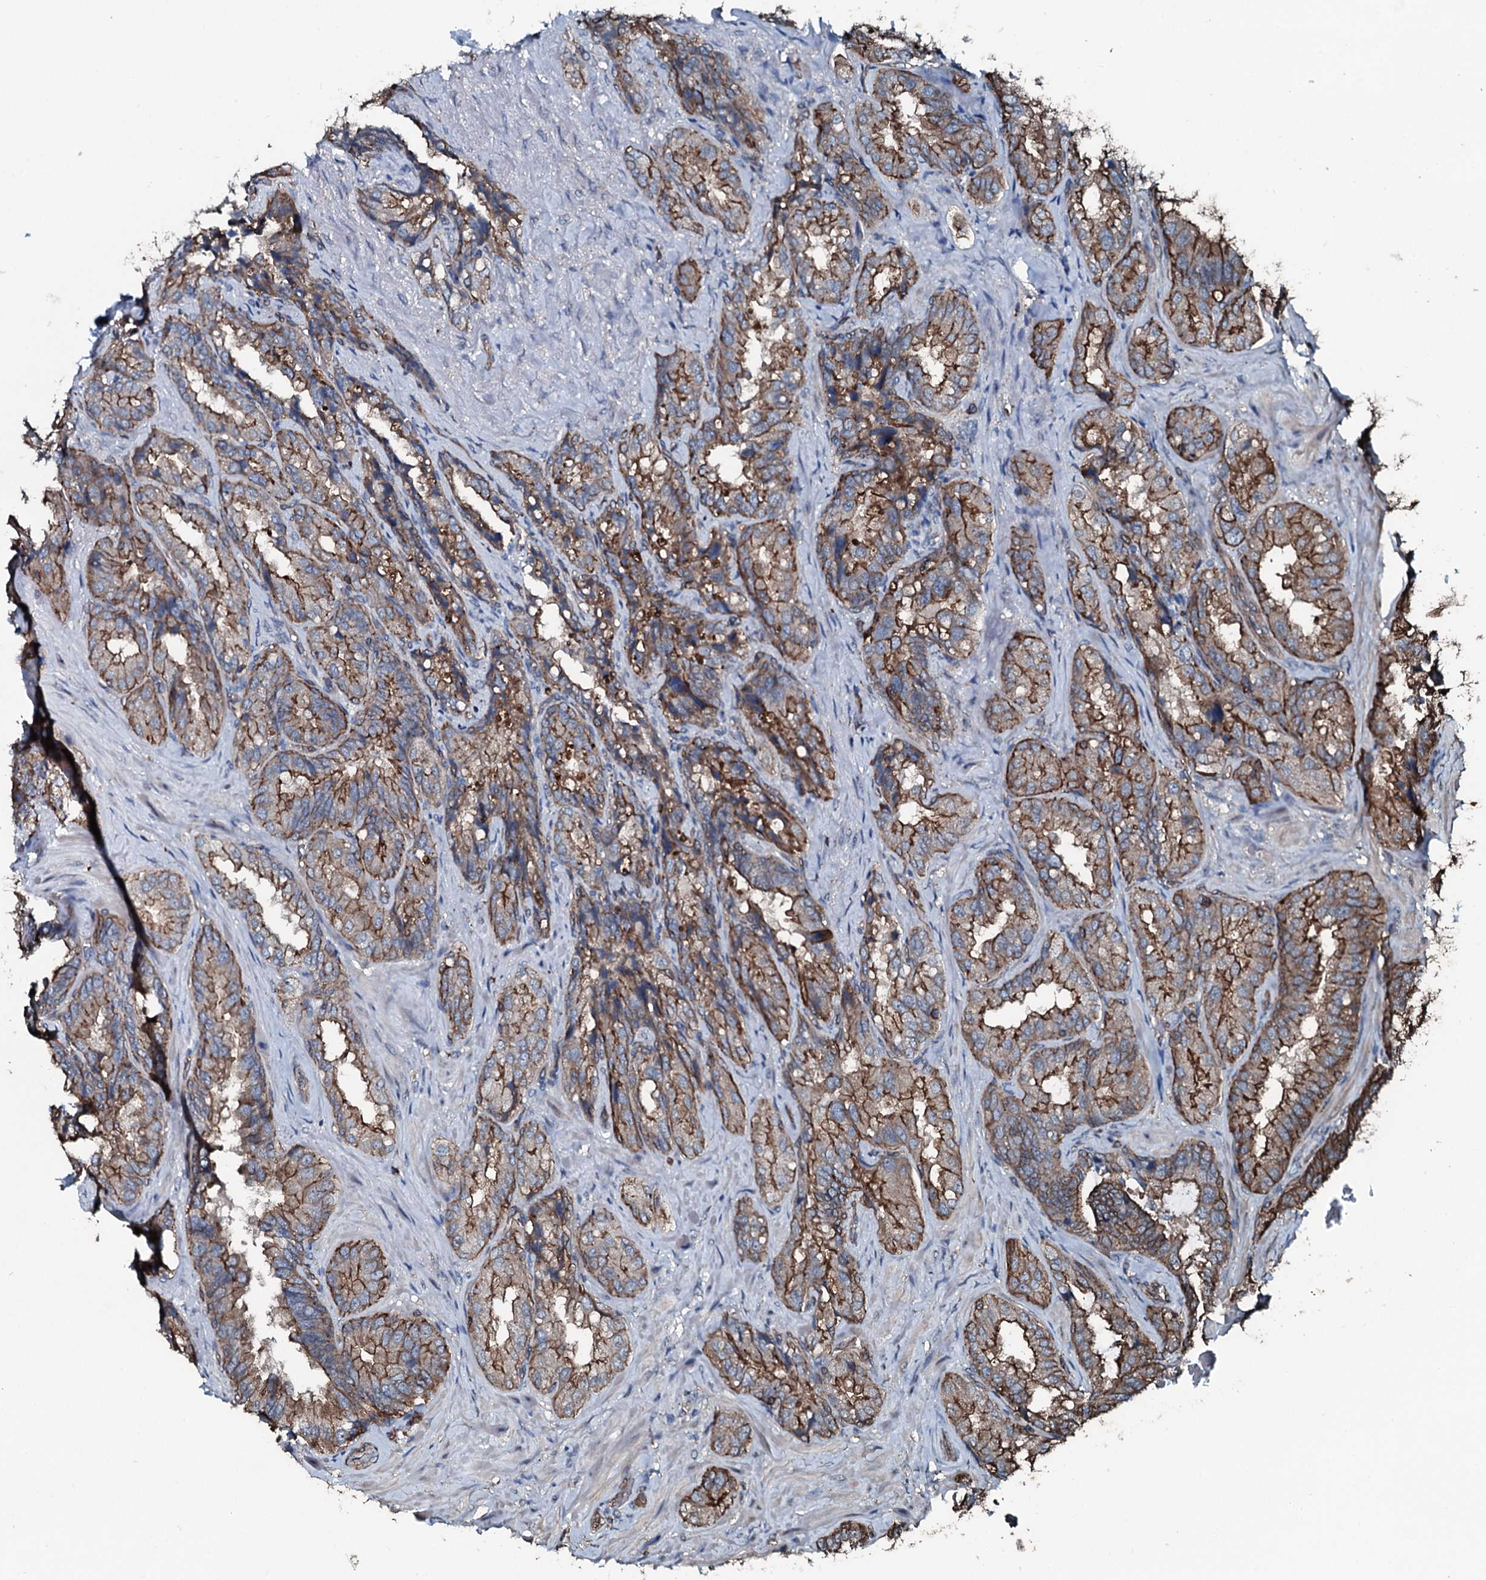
{"staining": {"intensity": "moderate", "quantity": ">75%", "location": "cytoplasmic/membranous"}, "tissue": "seminal vesicle", "cell_type": "Glandular cells", "image_type": "normal", "snomed": [{"axis": "morphology", "description": "Normal tissue, NOS"}, {"axis": "topography", "description": "Prostate and seminal vesicle, NOS"}, {"axis": "topography", "description": "Prostate"}, {"axis": "topography", "description": "Seminal veicle"}], "caption": "An IHC photomicrograph of normal tissue is shown. Protein staining in brown shows moderate cytoplasmic/membranous positivity in seminal vesicle within glandular cells.", "gene": "SLC25A38", "patient": {"sex": "male", "age": 67}}